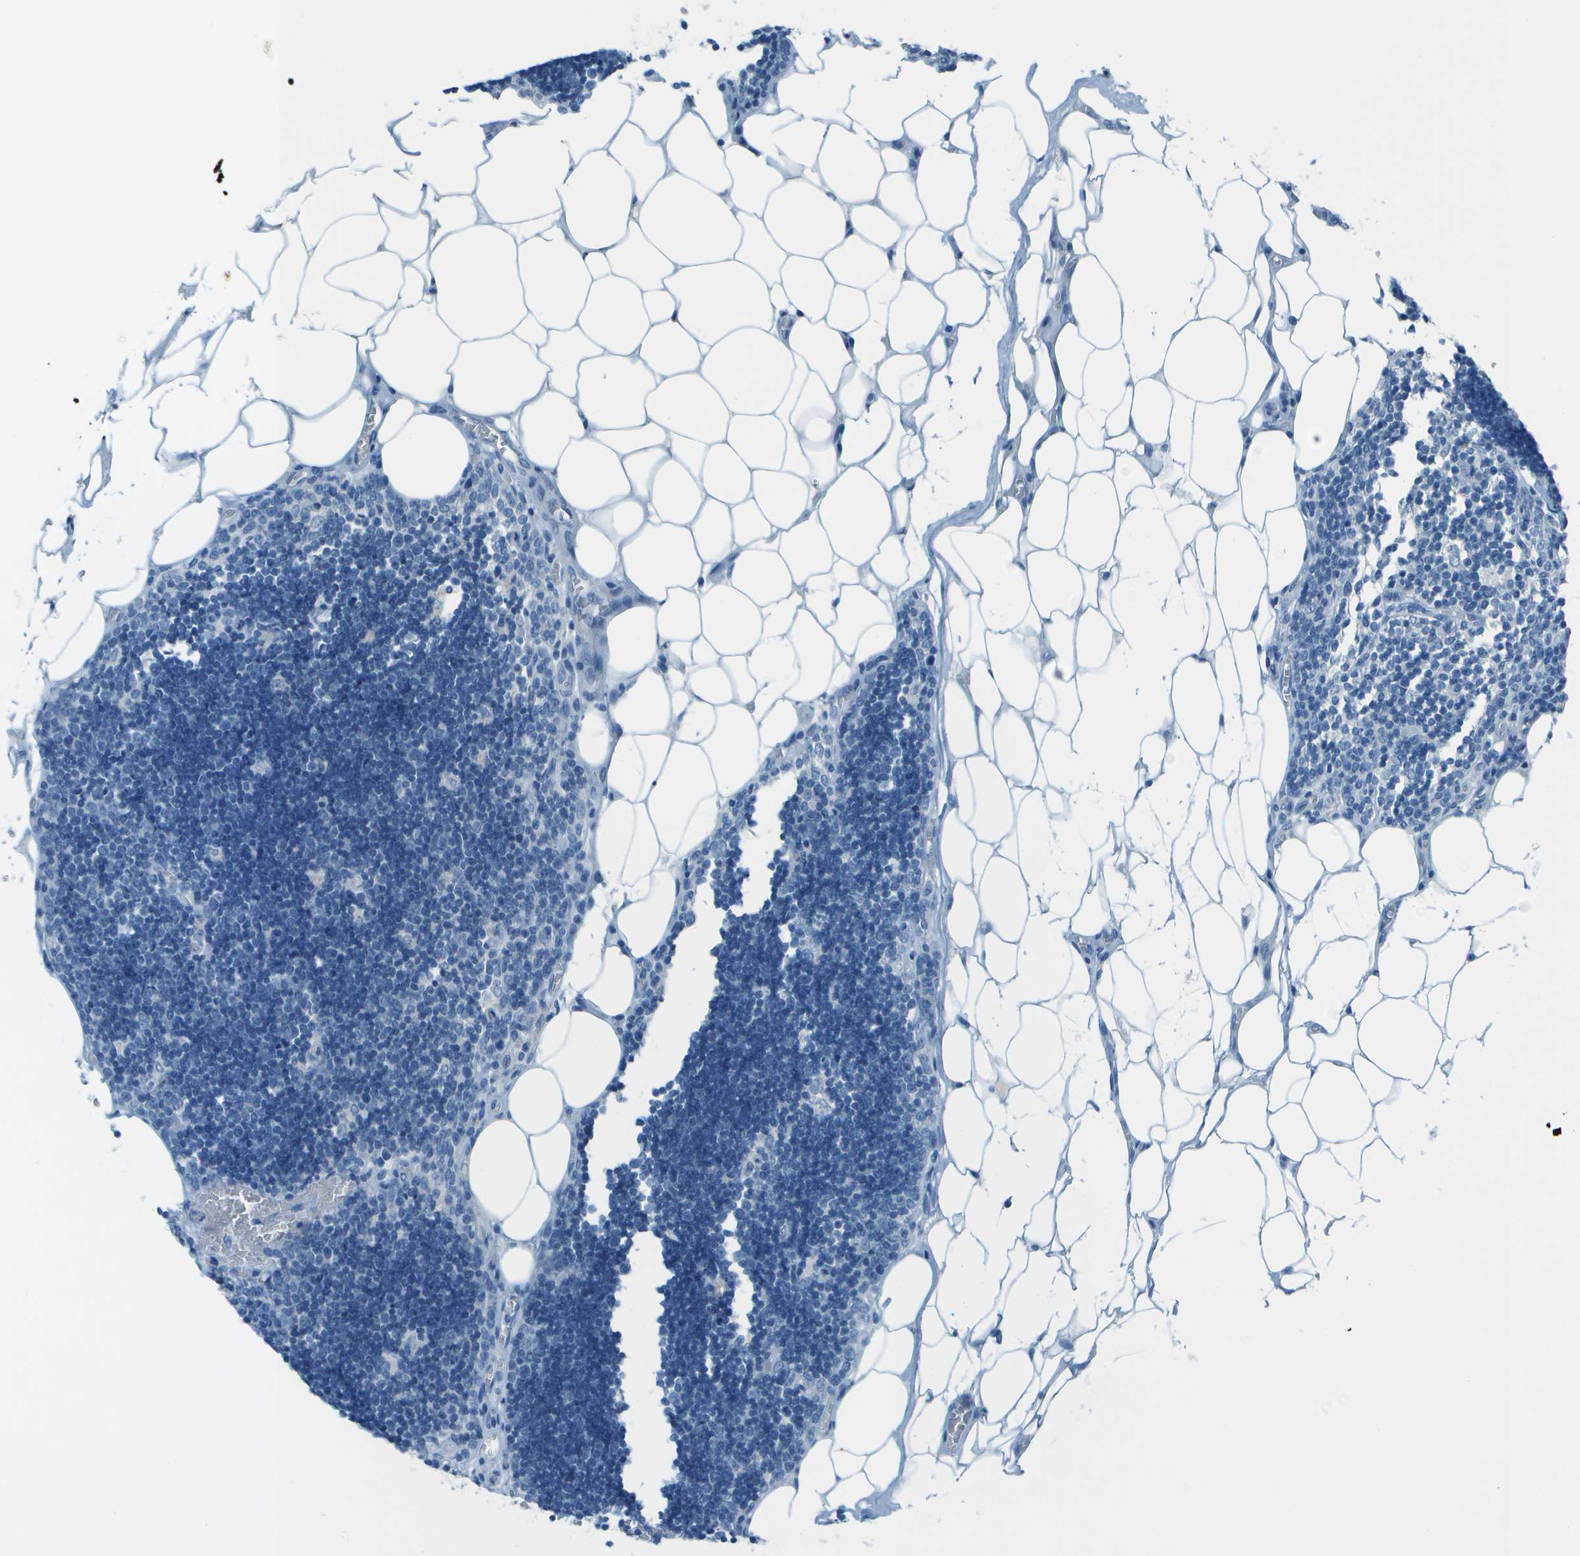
{"staining": {"intensity": "negative", "quantity": "none", "location": "none"}, "tissue": "lymph node", "cell_type": "Germinal center cells", "image_type": "normal", "snomed": [{"axis": "morphology", "description": "Normal tissue, NOS"}, {"axis": "topography", "description": "Lymph node"}], "caption": "DAB (3,3'-diaminobenzidine) immunohistochemical staining of benign human lymph node exhibits no significant staining in germinal center cells. Brightfield microscopy of immunohistochemistry stained with DAB (brown) and hematoxylin (blue), captured at high magnification.", "gene": "FGF1", "patient": {"sex": "male", "age": 33}}